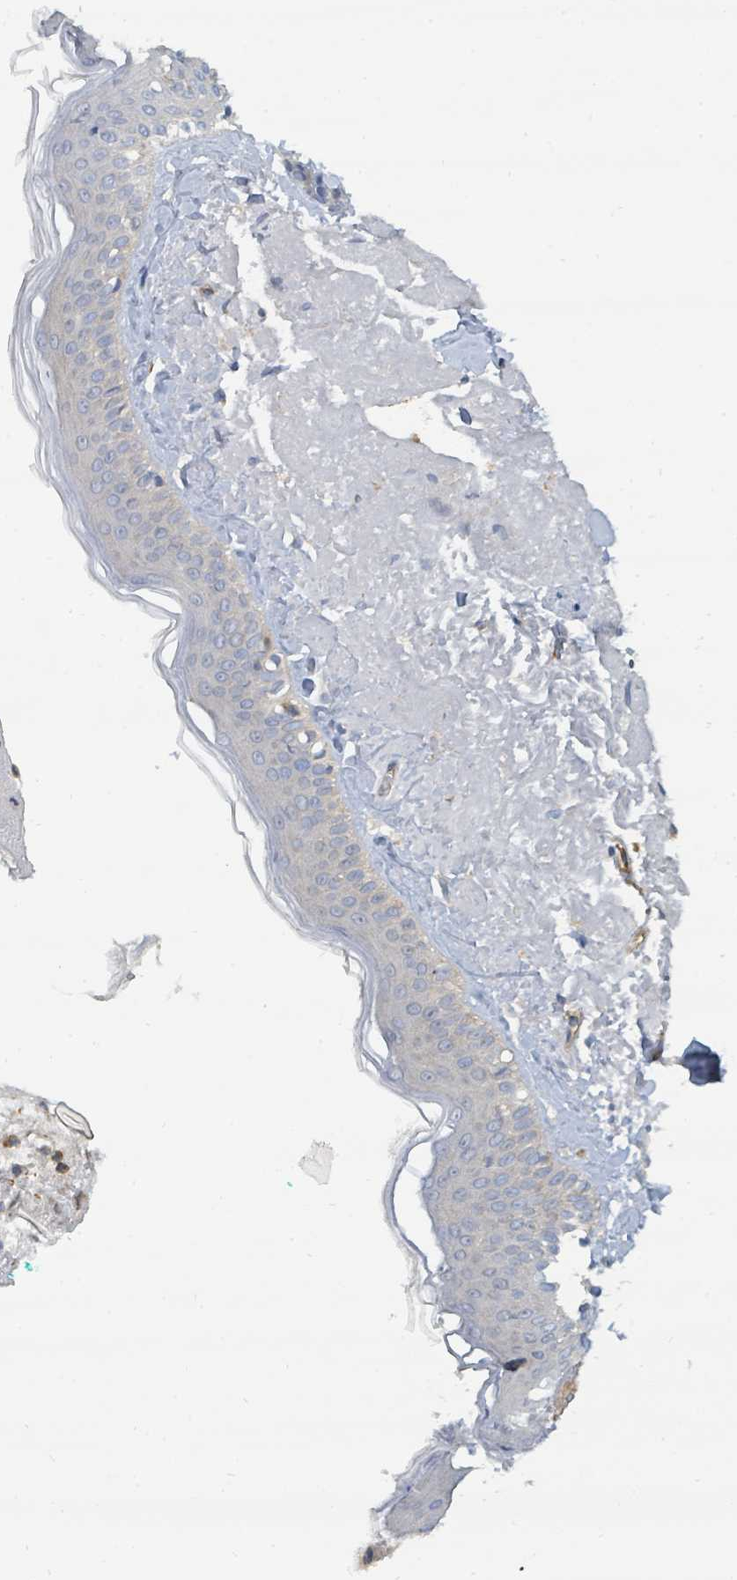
{"staining": {"intensity": "negative", "quantity": "none", "location": "none"}, "tissue": "skin", "cell_type": "Fibroblasts", "image_type": "normal", "snomed": [{"axis": "morphology", "description": "Normal tissue, NOS"}, {"axis": "morphology", "description": "Malignant melanoma, NOS"}, {"axis": "topography", "description": "Skin"}], "caption": "Human skin stained for a protein using immunohistochemistry exhibits no positivity in fibroblasts.", "gene": "BOLA2B", "patient": {"sex": "male", "age": 80}}